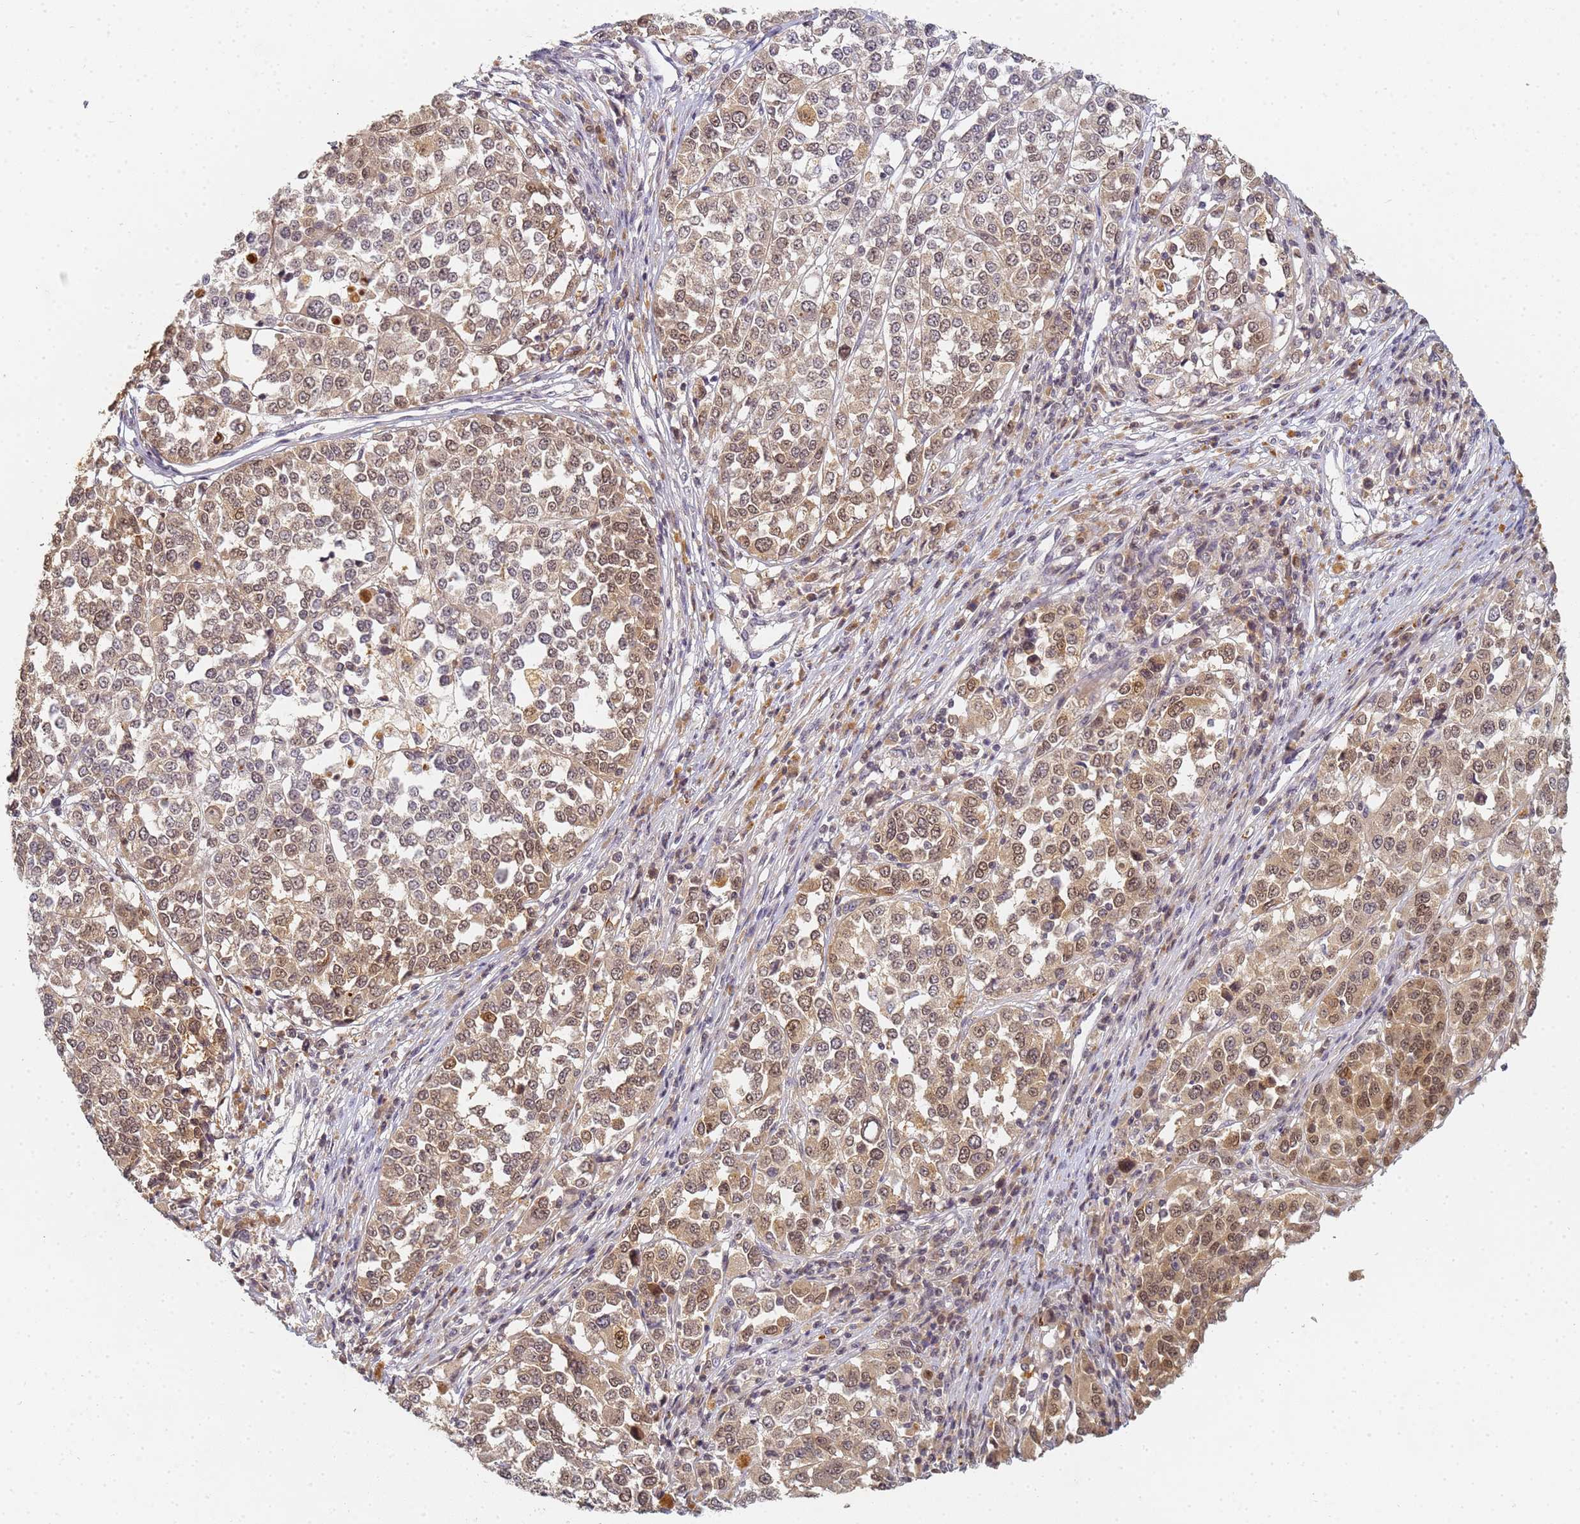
{"staining": {"intensity": "moderate", "quantity": ">75%", "location": "nuclear"}, "tissue": "melanoma", "cell_type": "Tumor cells", "image_type": "cancer", "snomed": [{"axis": "morphology", "description": "Malignant melanoma, Metastatic site"}, {"axis": "topography", "description": "Lymph node"}], "caption": "Moderate nuclear positivity for a protein is seen in about >75% of tumor cells of malignant melanoma (metastatic site) using IHC.", "gene": "HMCES", "patient": {"sex": "male", "age": 44}}